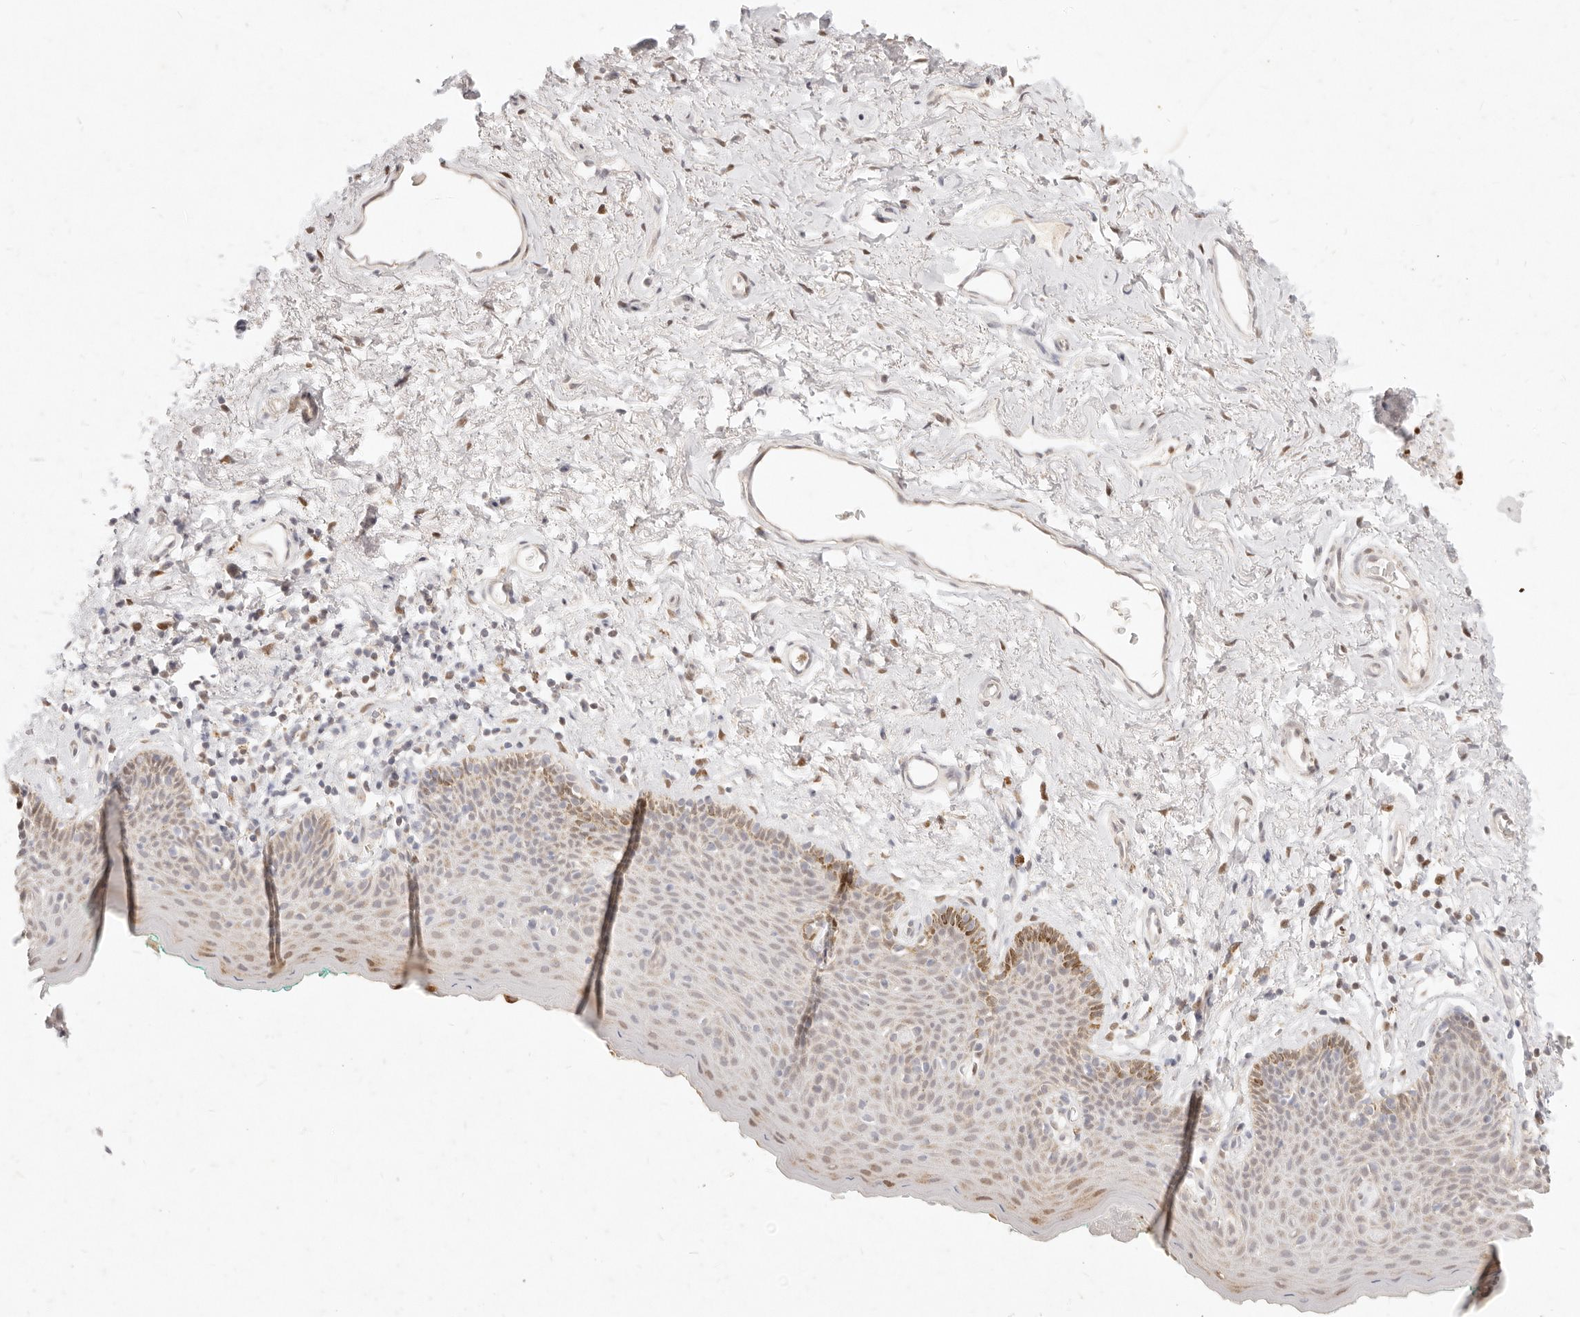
{"staining": {"intensity": "moderate", "quantity": "25%-75%", "location": "cytoplasmic/membranous,nuclear"}, "tissue": "skin", "cell_type": "Epidermal cells", "image_type": "normal", "snomed": [{"axis": "morphology", "description": "Normal tissue, NOS"}, {"axis": "topography", "description": "Vulva"}], "caption": "High-power microscopy captured an immunohistochemistry micrograph of normal skin, revealing moderate cytoplasmic/membranous,nuclear expression in about 25%-75% of epidermal cells. The staining was performed using DAB, with brown indicating positive protein expression. Nuclei are stained blue with hematoxylin.", "gene": "ASCL3", "patient": {"sex": "female", "age": 66}}